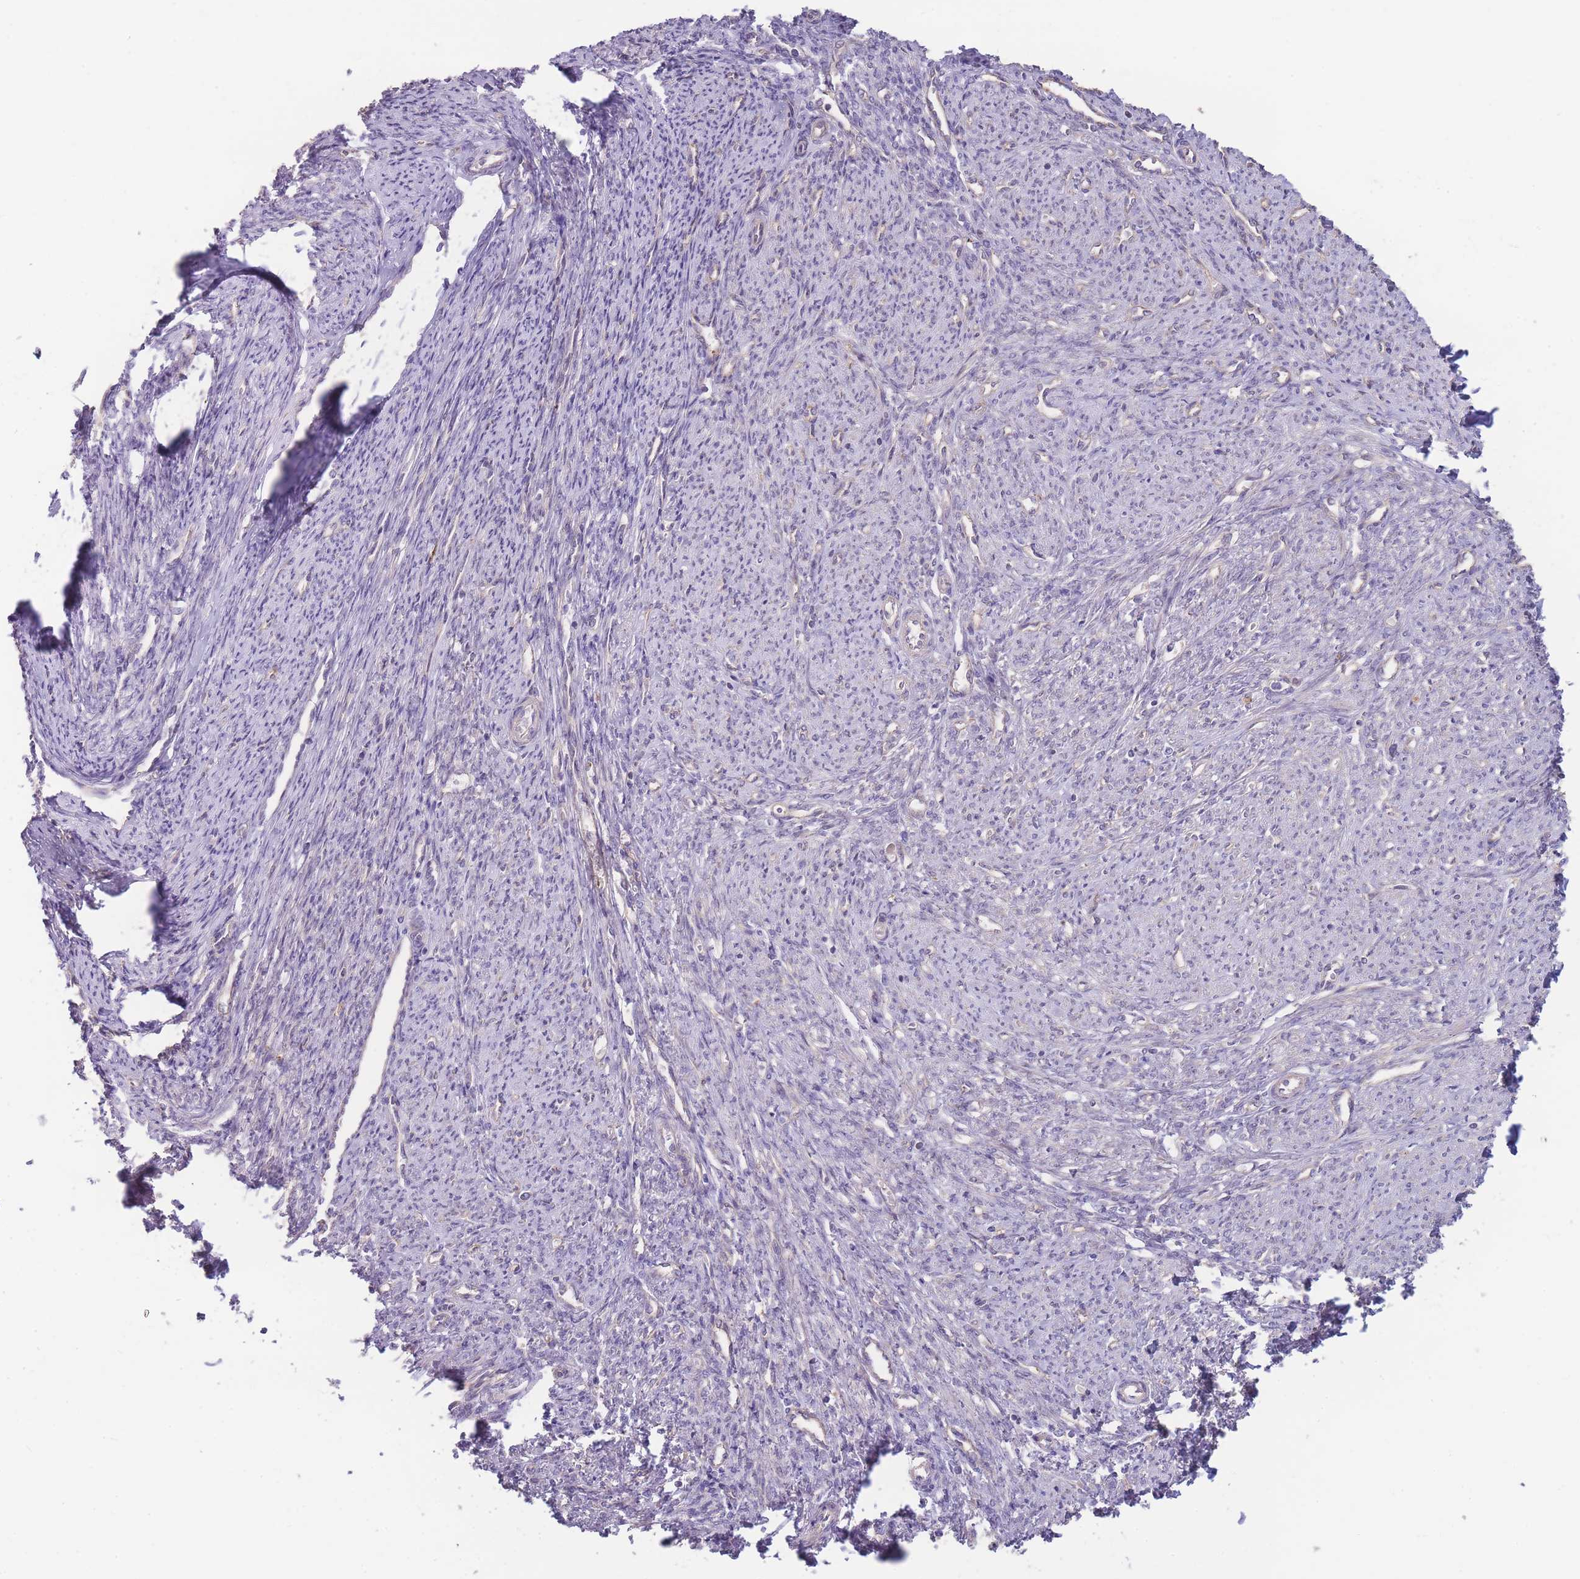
{"staining": {"intensity": "negative", "quantity": "none", "location": "none"}, "tissue": "smooth muscle", "cell_type": "Smooth muscle cells", "image_type": "normal", "snomed": [{"axis": "morphology", "description": "Normal tissue, NOS"}, {"axis": "topography", "description": "Smooth muscle"}, {"axis": "topography", "description": "Uterus"}], "caption": "Smooth muscle cells show no significant protein staining in normal smooth muscle.", "gene": "STEAP3", "patient": {"sex": "female", "age": 59}}